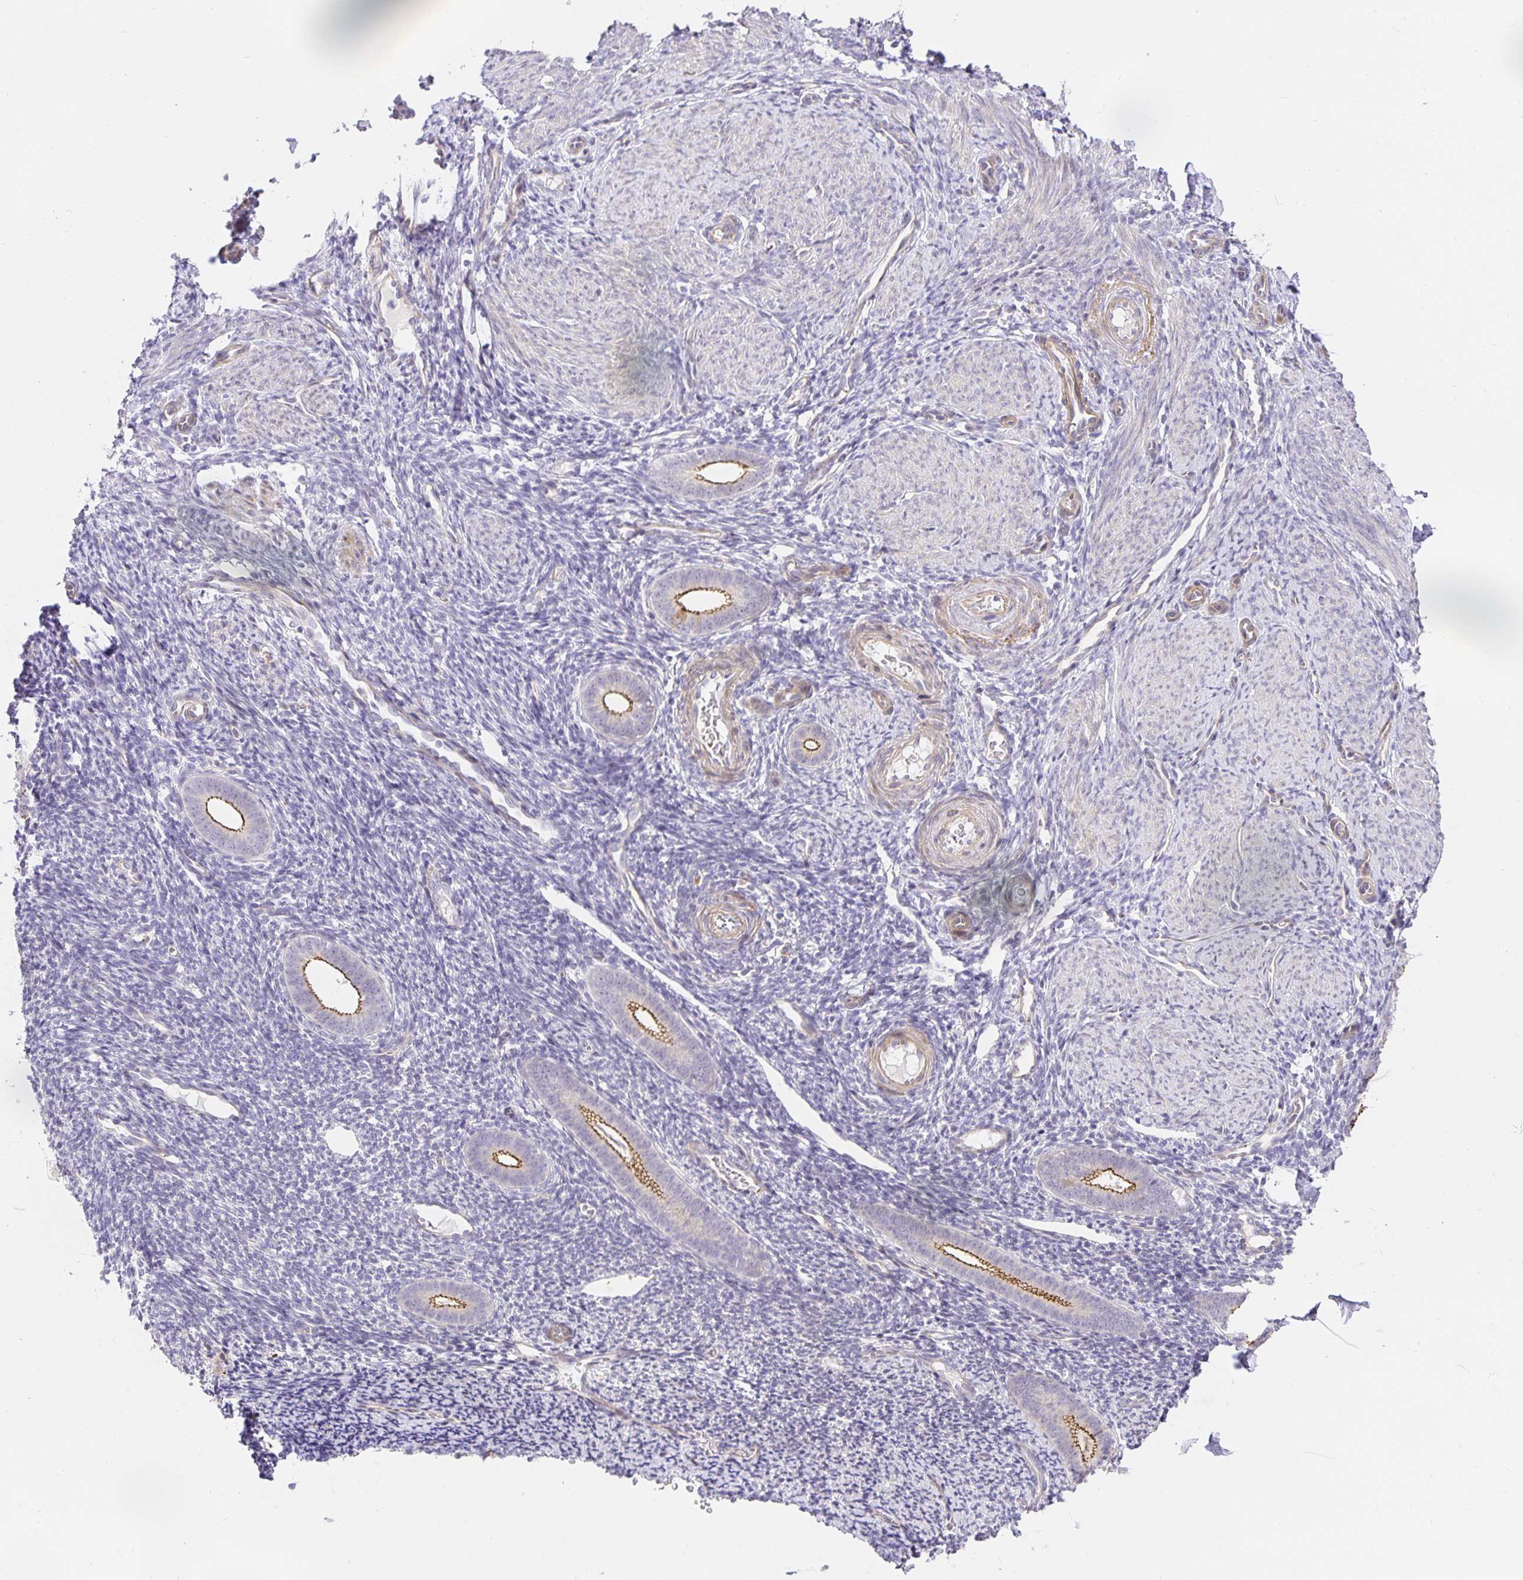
{"staining": {"intensity": "negative", "quantity": "none", "location": "none"}, "tissue": "endometrium", "cell_type": "Cells in endometrial stroma", "image_type": "normal", "snomed": [{"axis": "morphology", "description": "Normal tissue, NOS"}, {"axis": "topography", "description": "Endometrium"}], "caption": "The image exhibits no staining of cells in endometrial stroma in benign endometrium.", "gene": "TJP3", "patient": {"sex": "female", "age": 39}}